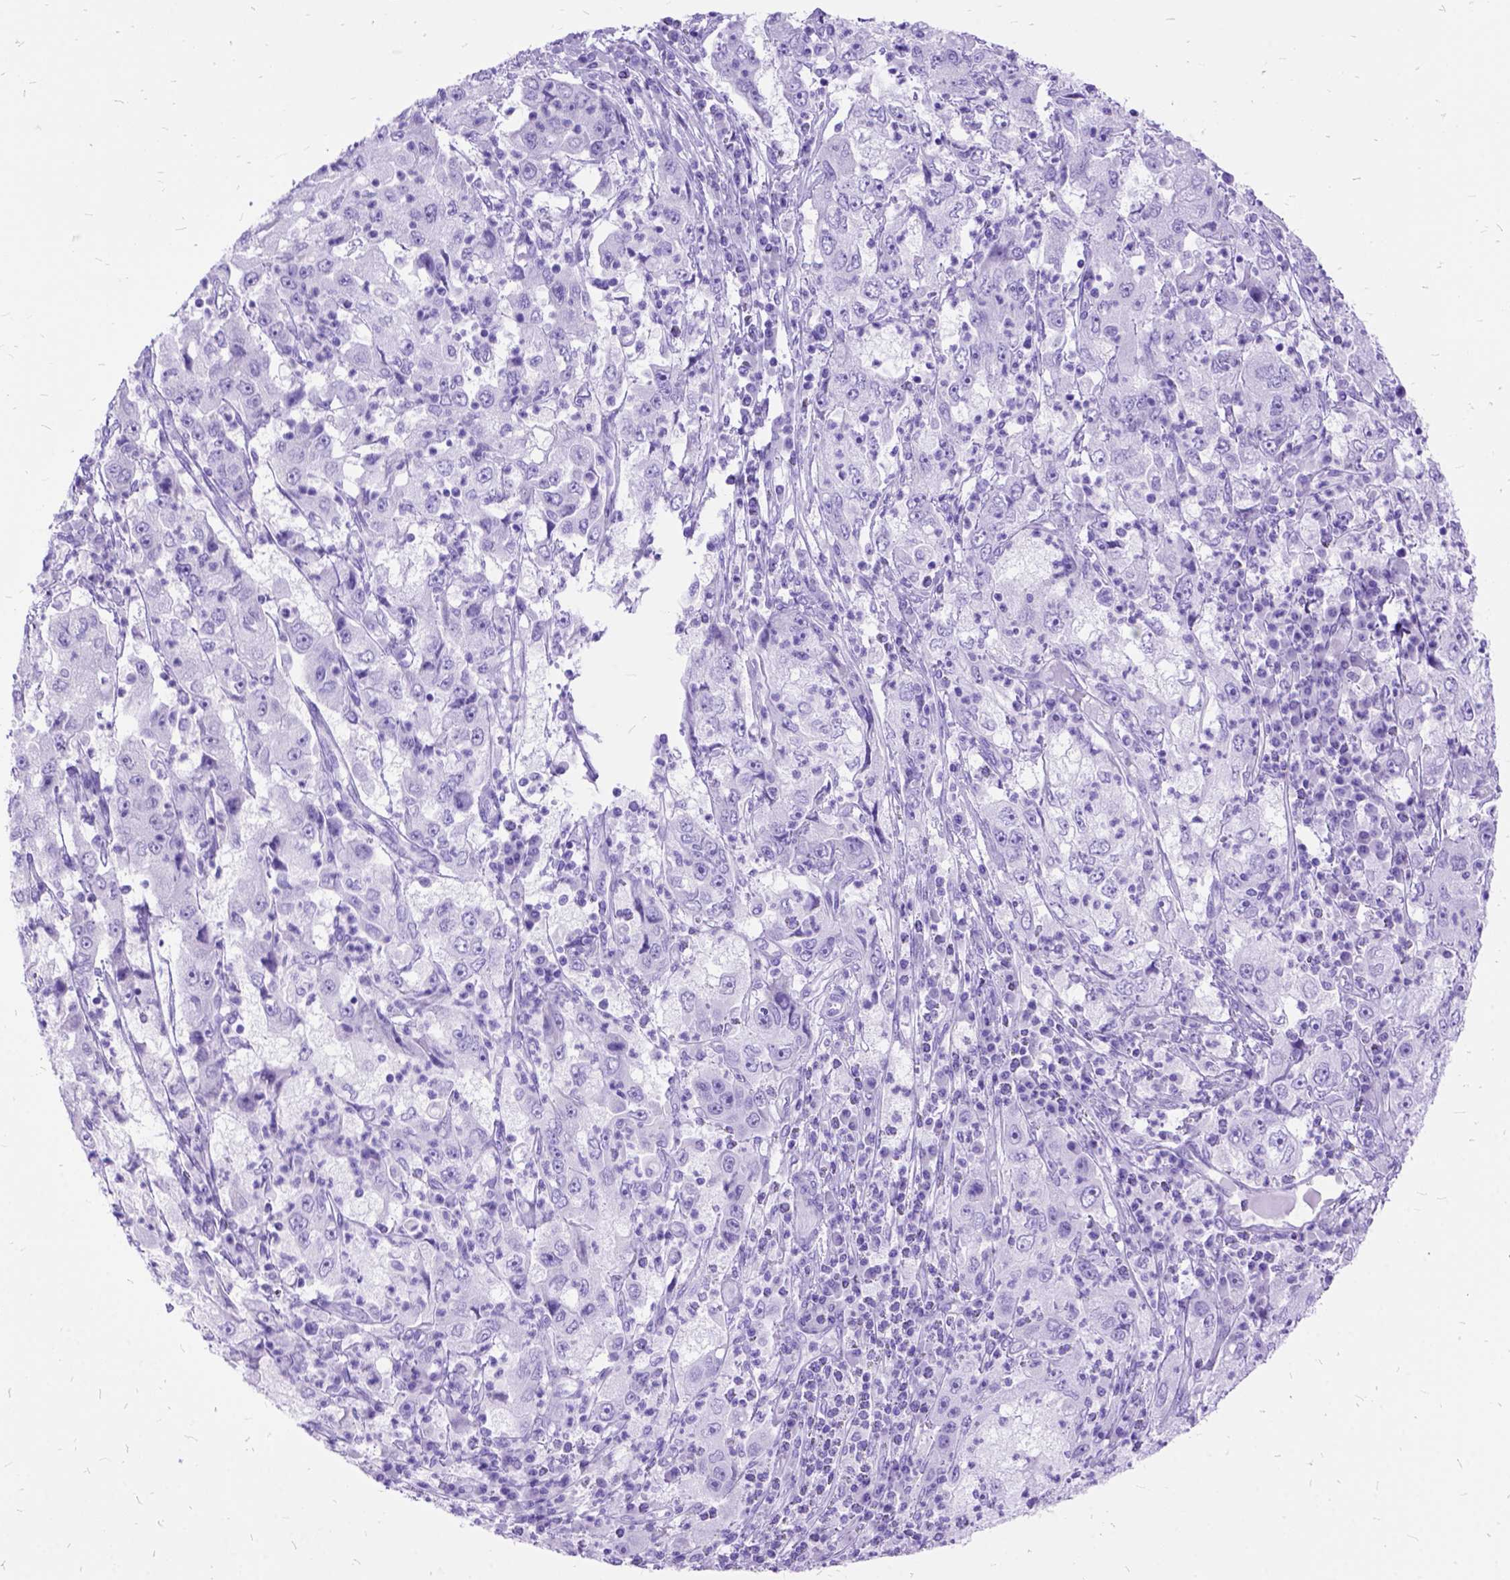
{"staining": {"intensity": "negative", "quantity": "none", "location": "none"}, "tissue": "cervical cancer", "cell_type": "Tumor cells", "image_type": "cancer", "snomed": [{"axis": "morphology", "description": "Squamous cell carcinoma, NOS"}, {"axis": "topography", "description": "Cervix"}], "caption": "IHC photomicrograph of cervical cancer (squamous cell carcinoma) stained for a protein (brown), which shows no positivity in tumor cells.", "gene": "DNAH2", "patient": {"sex": "female", "age": 36}}